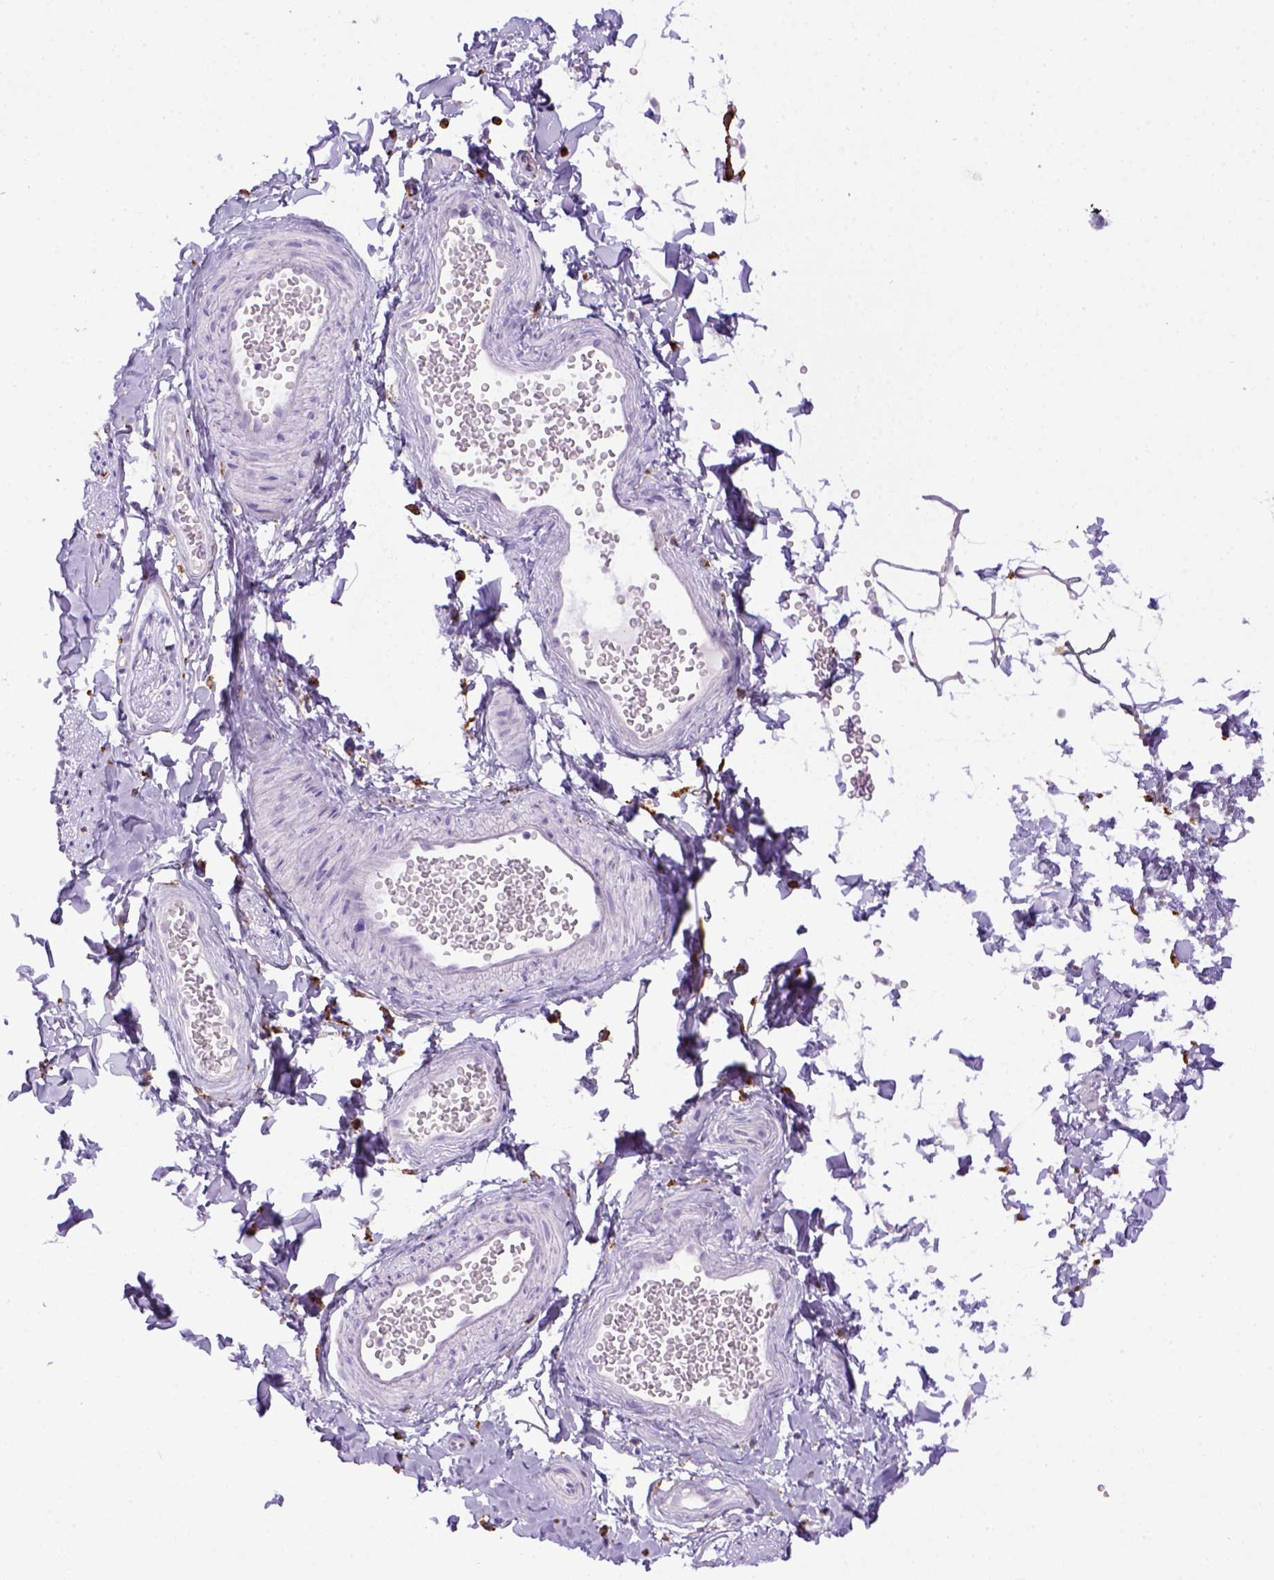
{"staining": {"intensity": "negative", "quantity": "none", "location": "none"}, "tissue": "adipose tissue", "cell_type": "Adipocytes", "image_type": "normal", "snomed": [{"axis": "morphology", "description": "Normal tissue, NOS"}, {"axis": "topography", "description": "Smooth muscle"}, {"axis": "topography", "description": "Peripheral nerve tissue"}], "caption": "DAB immunohistochemical staining of benign human adipose tissue exhibits no significant positivity in adipocytes. (Brightfield microscopy of DAB IHC at high magnification).", "gene": "CD68", "patient": {"sex": "male", "age": 22}}